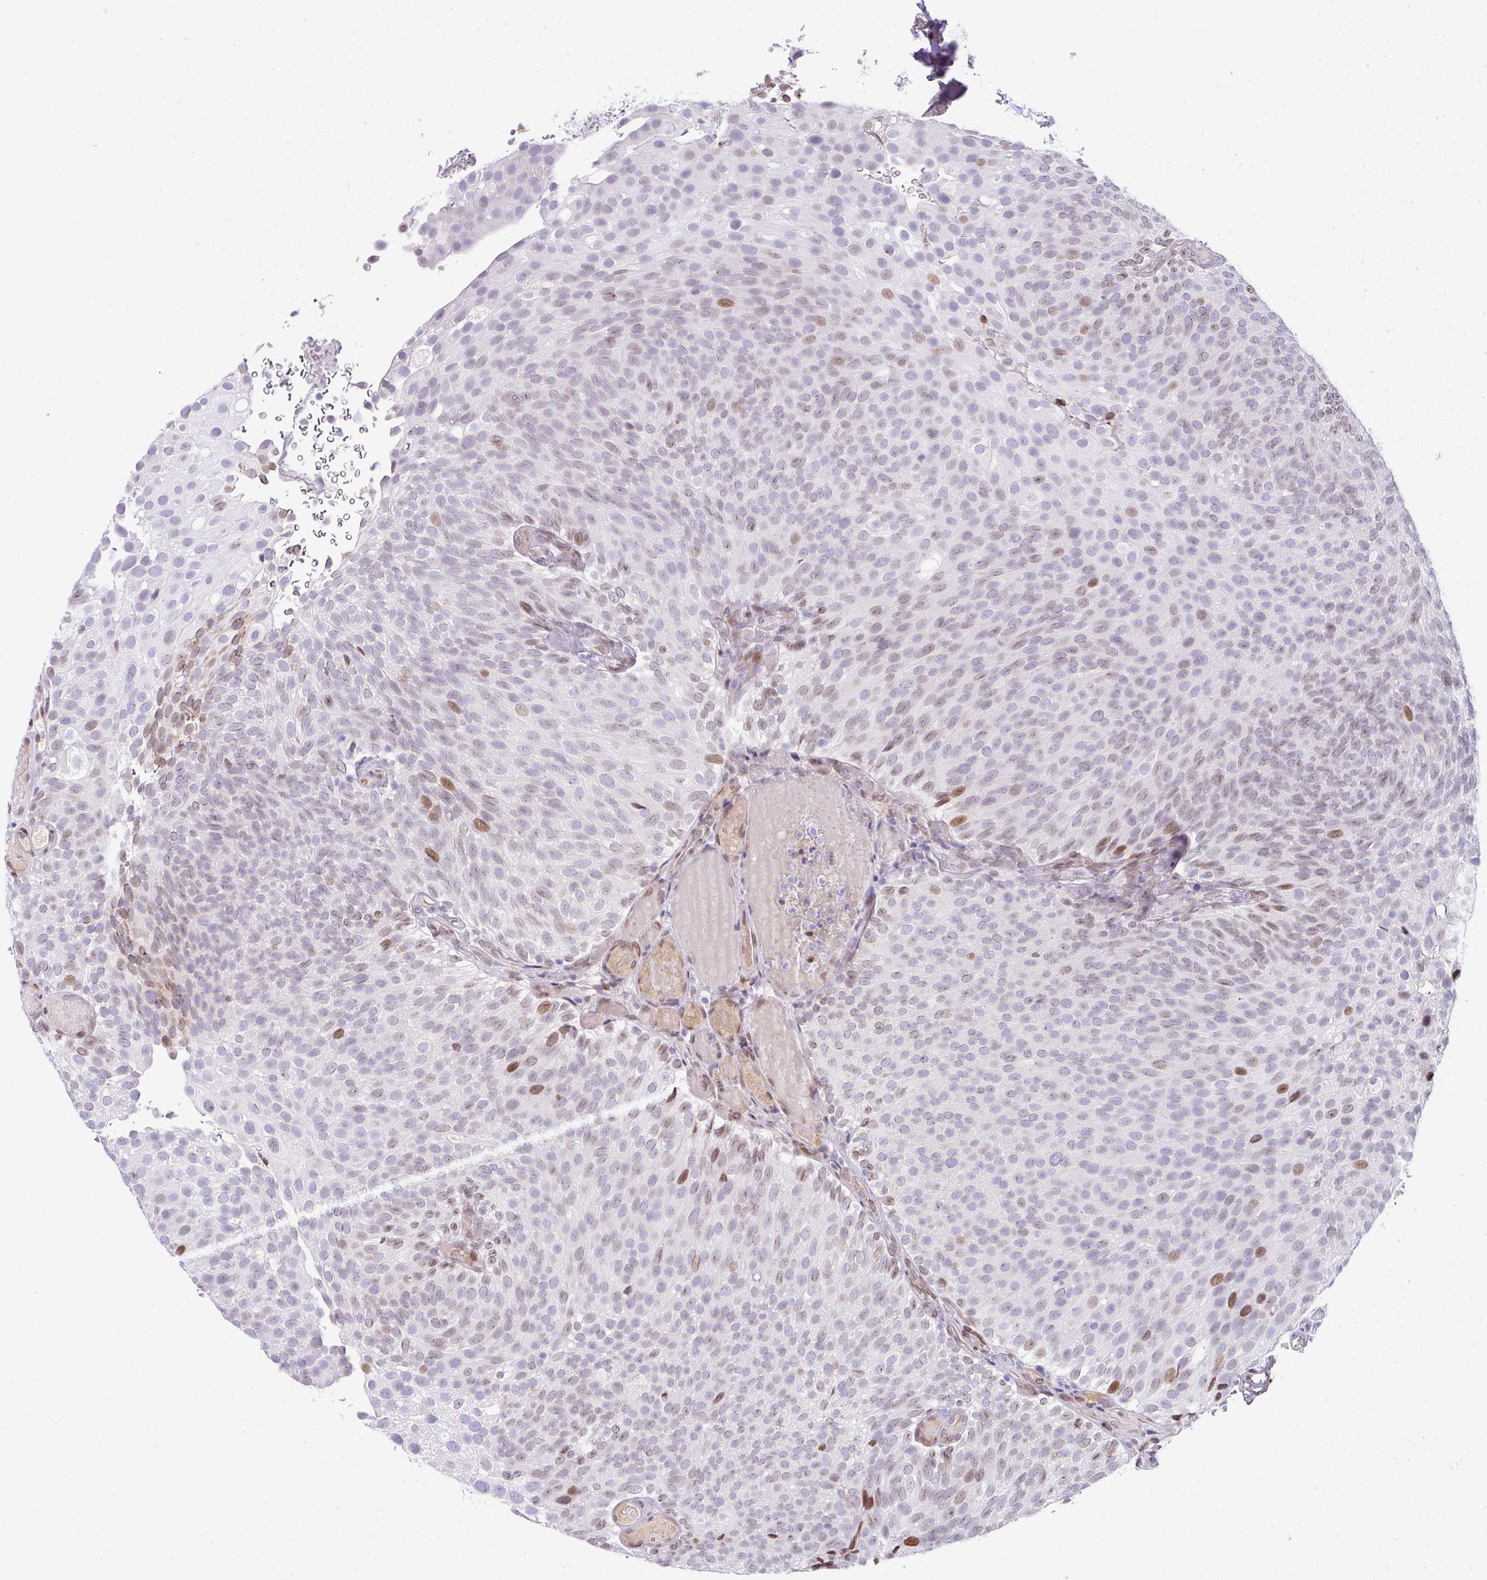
{"staining": {"intensity": "moderate", "quantity": "<25%", "location": "nuclear"}, "tissue": "urothelial cancer", "cell_type": "Tumor cells", "image_type": "cancer", "snomed": [{"axis": "morphology", "description": "Urothelial carcinoma, Low grade"}, {"axis": "topography", "description": "Urinary bladder"}], "caption": "This histopathology image shows immunohistochemistry (IHC) staining of urothelial cancer, with low moderate nuclear expression in approximately <25% of tumor cells.", "gene": "PLK1", "patient": {"sex": "male", "age": 78}}